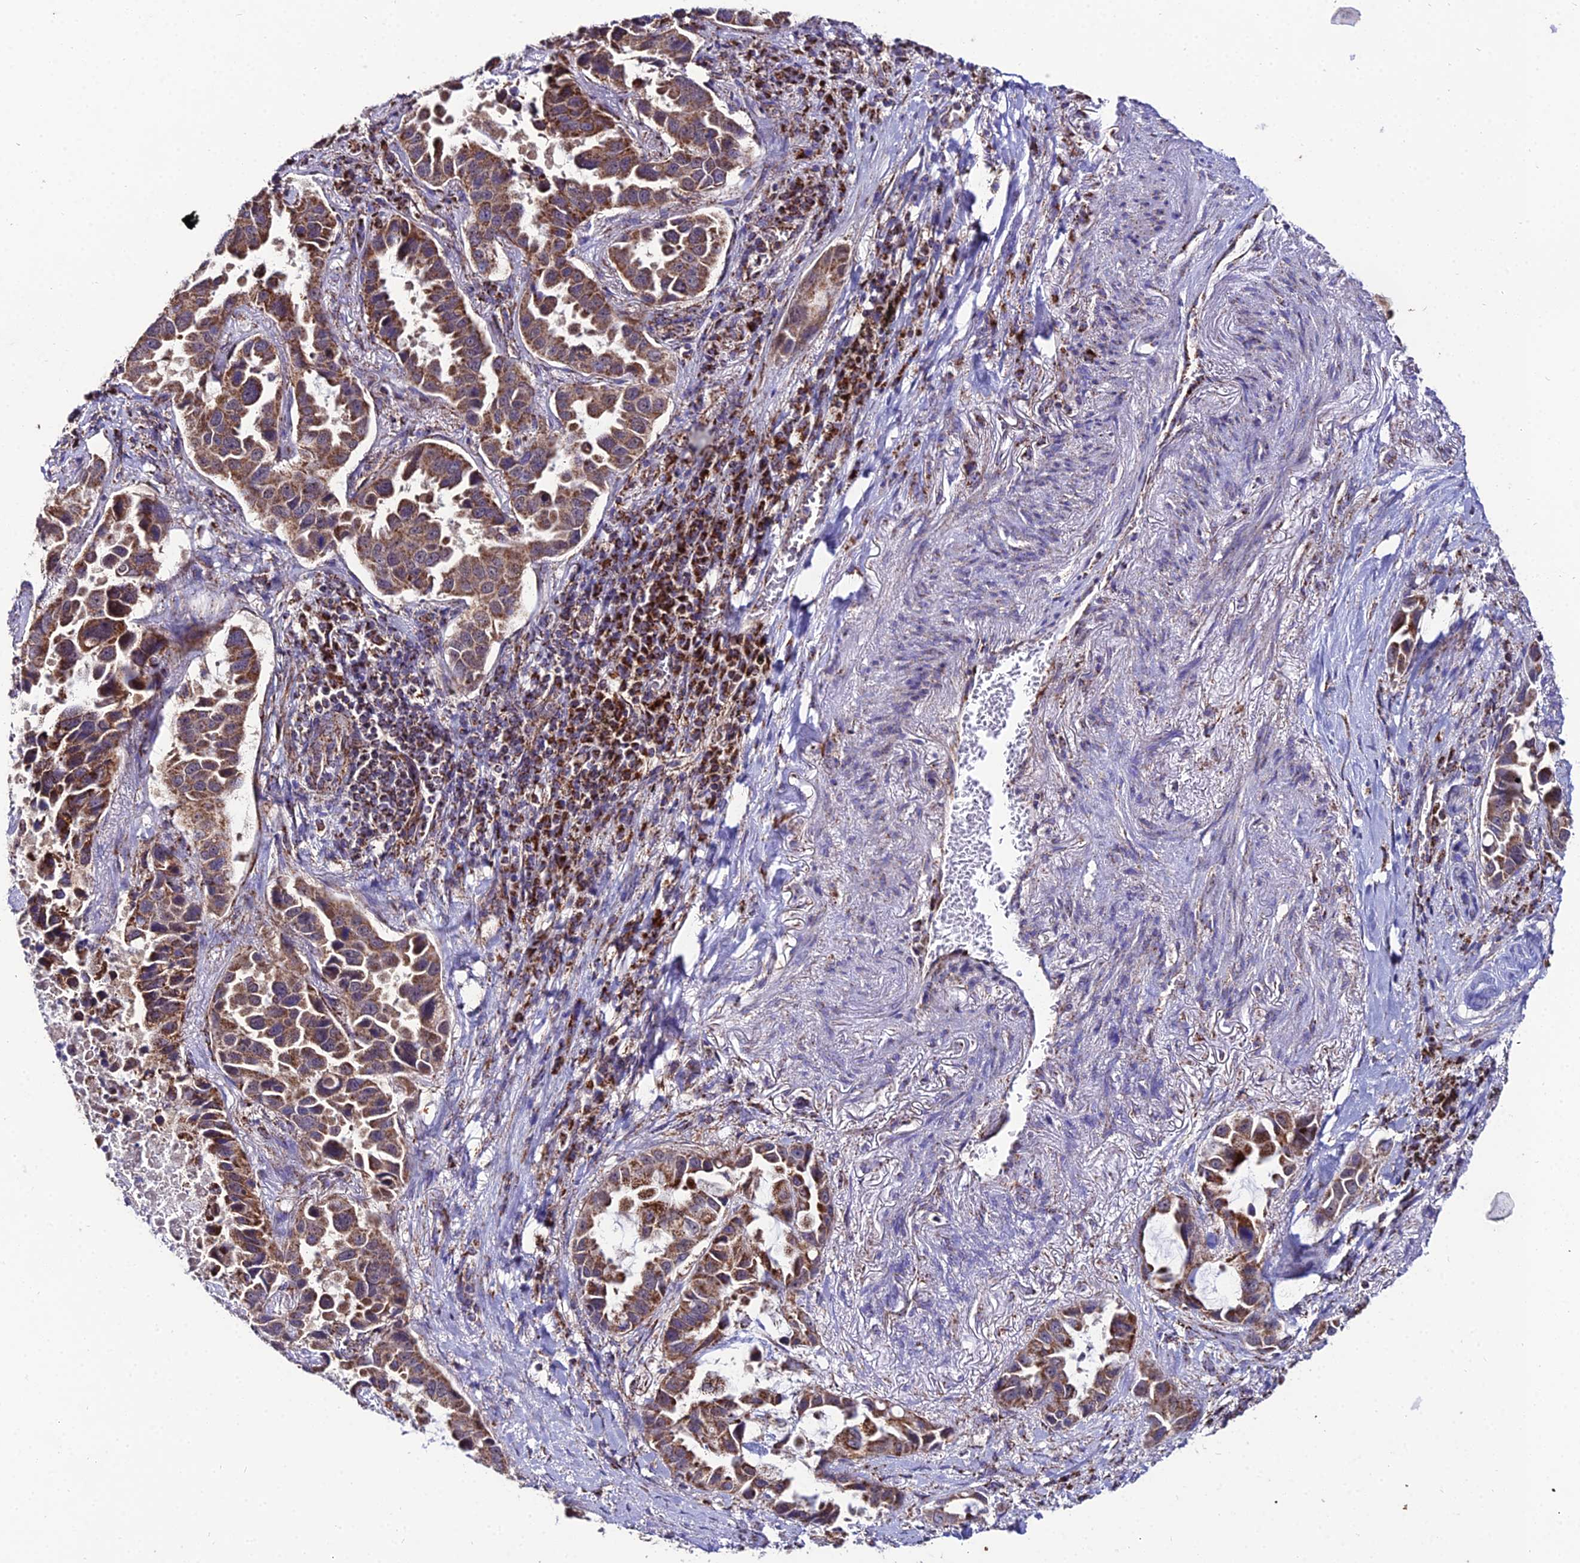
{"staining": {"intensity": "moderate", "quantity": ">75%", "location": "cytoplasmic/membranous"}, "tissue": "lung cancer", "cell_type": "Tumor cells", "image_type": "cancer", "snomed": [{"axis": "morphology", "description": "Adenocarcinoma, NOS"}, {"axis": "topography", "description": "Lung"}], "caption": "Immunohistochemistry (IHC) staining of adenocarcinoma (lung), which exhibits medium levels of moderate cytoplasmic/membranous expression in approximately >75% of tumor cells indicating moderate cytoplasmic/membranous protein positivity. The staining was performed using DAB (3,3'-diaminobenzidine) (brown) for protein detection and nuclei were counterstained in hematoxylin (blue).", "gene": "PSMD2", "patient": {"sex": "male", "age": 64}}